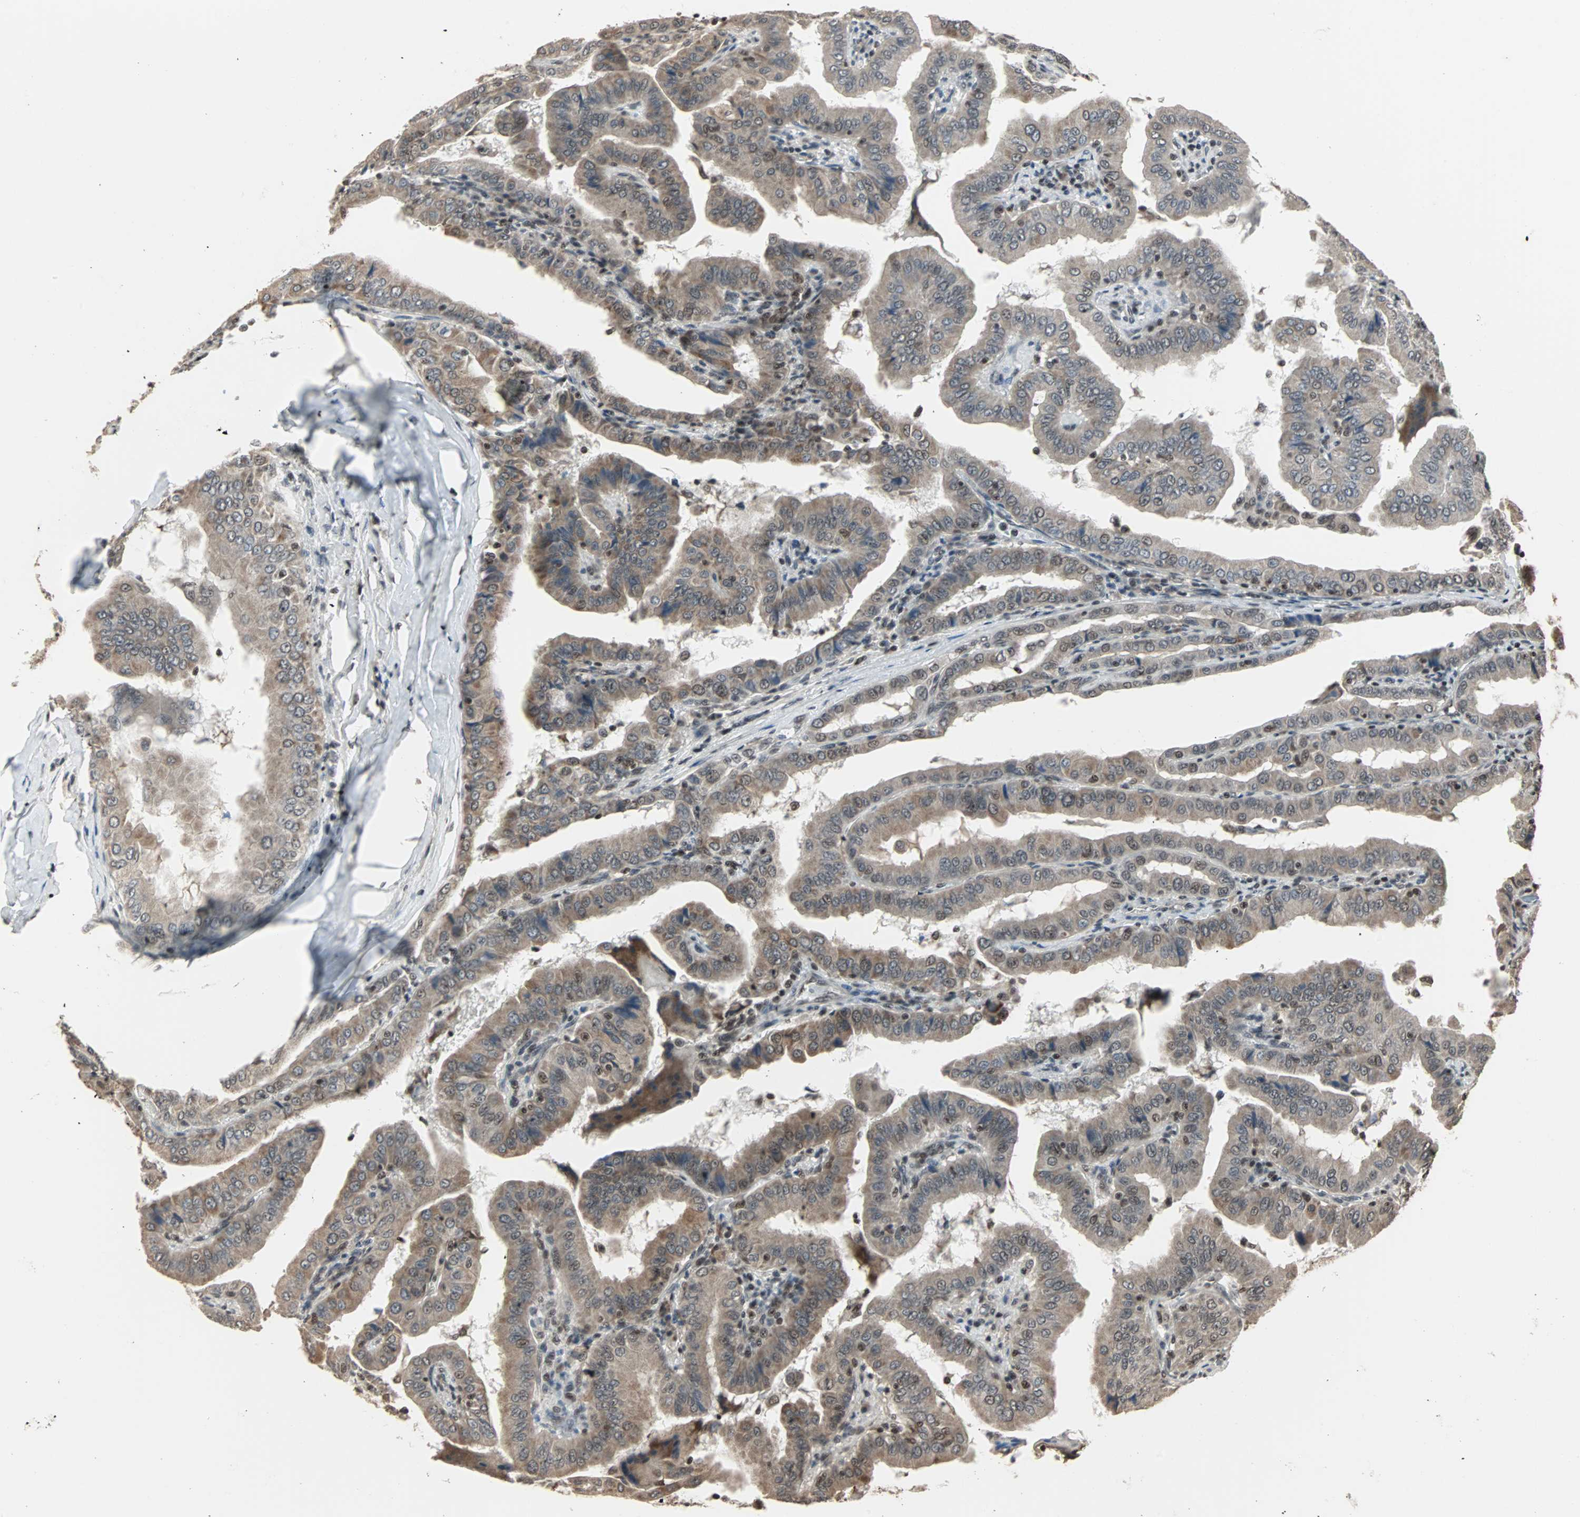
{"staining": {"intensity": "moderate", "quantity": ">75%", "location": "cytoplasmic/membranous"}, "tissue": "thyroid cancer", "cell_type": "Tumor cells", "image_type": "cancer", "snomed": [{"axis": "morphology", "description": "Papillary adenocarcinoma, NOS"}, {"axis": "topography", "description": "Thyroid gland"}], "caption": "Thyroid papillary adenocarcinoma stained for a protein (brown) displays moderate cytoplasmic/membranous positive expression in about >75% of tumor cells.", "gene": "TERF2IP", "patient": {"sex": "male", "age": 33}}